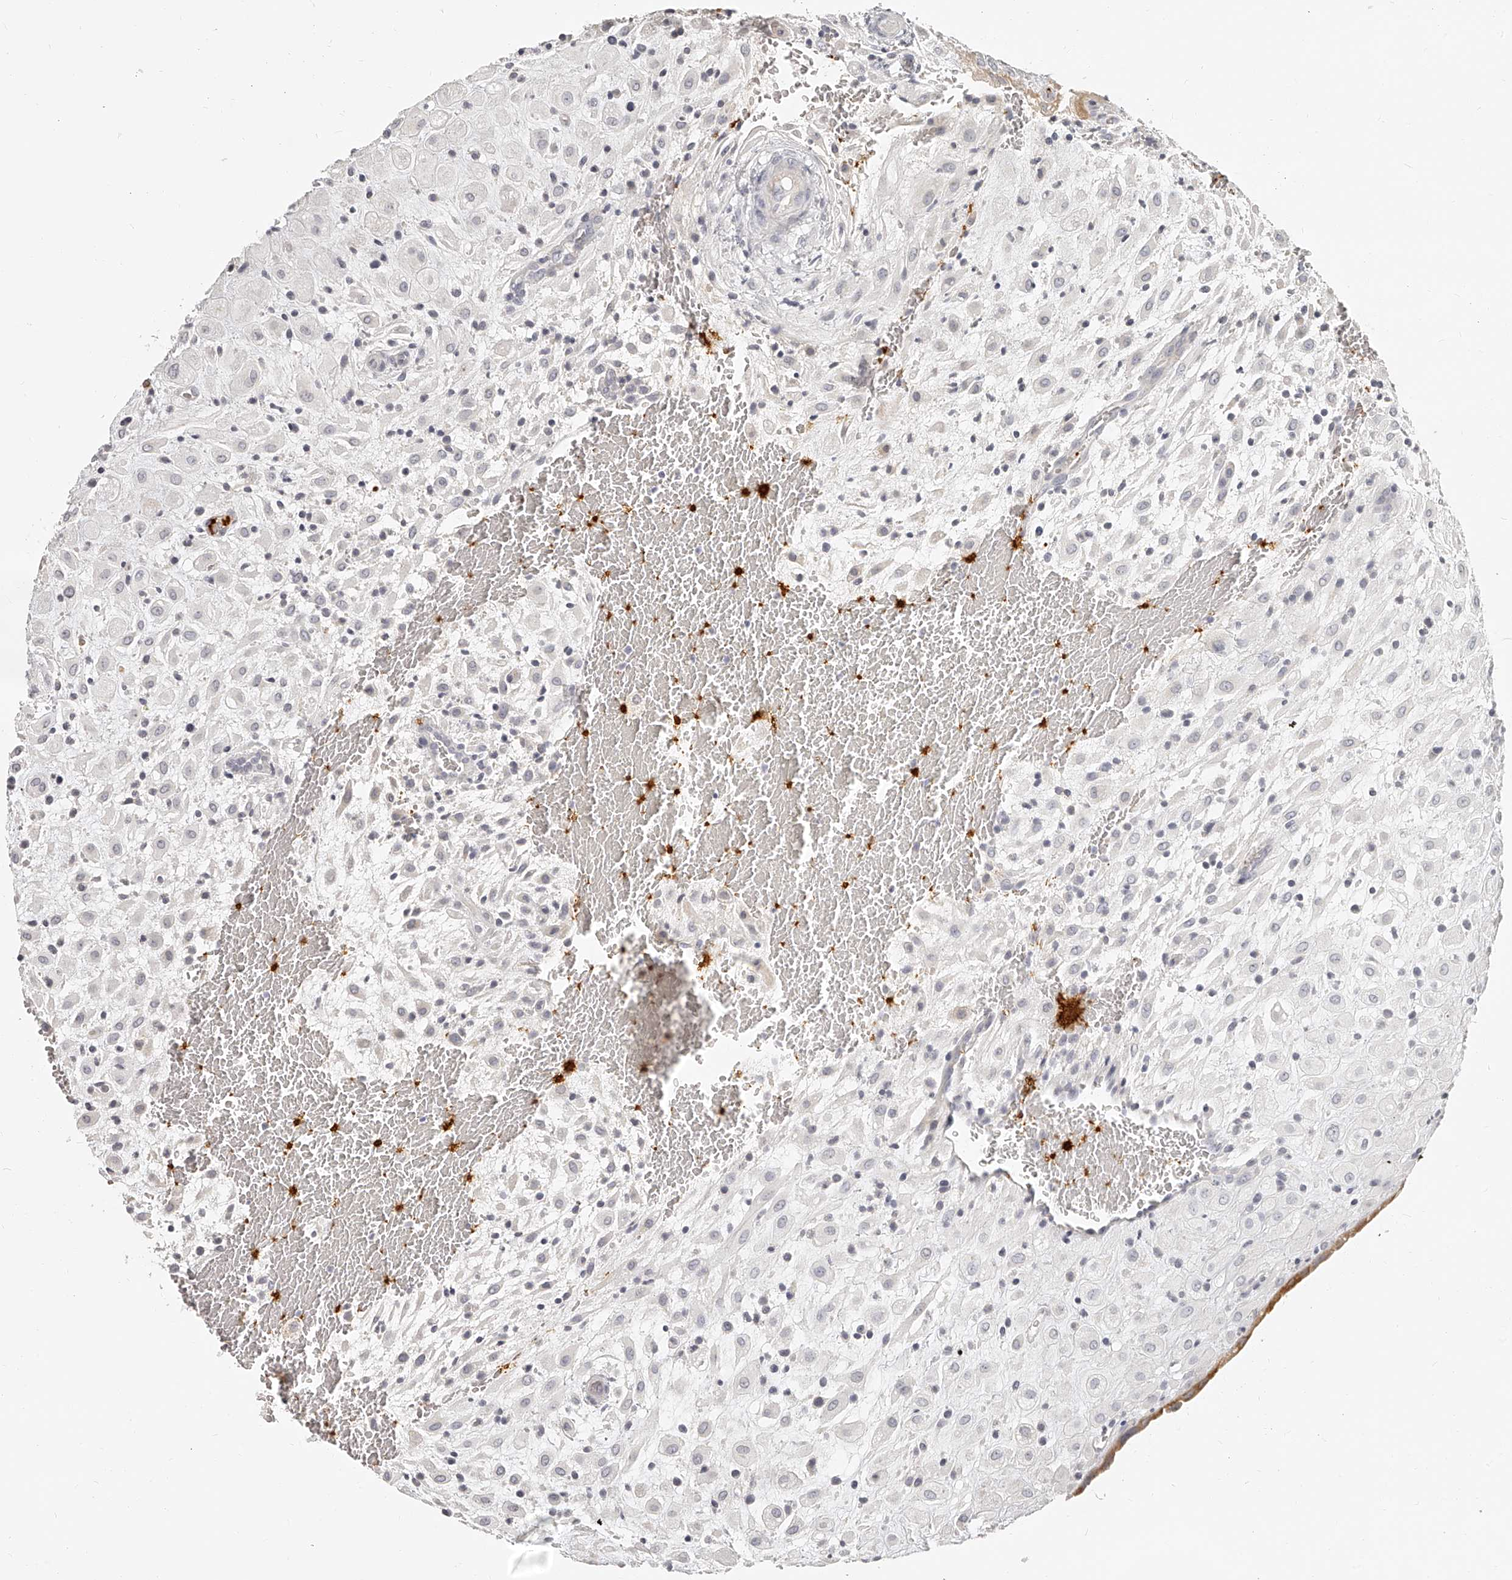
{"staining": {"intensity": "weak", "quantity": "<25%", "location": "cytoplasmic/membranous"}, "tissue": "placenta", "cell_type": "Decidual cells", "image_type": "normal", "snomed": [{"axis": "morphology", "description": "Normal tissue, NOS"}, {"axis": "topography", "description": "Placenta"}], "caption": "An immunohistochemistry (IHC) micrograph of unremarkable placenta is shown. There is no staining in decidual cells of placenta. (Immunohistochemistry, brightfield microscopy, high magnification).", "gene": "ITGB3", "patient": {"sex": "female", "age": 35}}